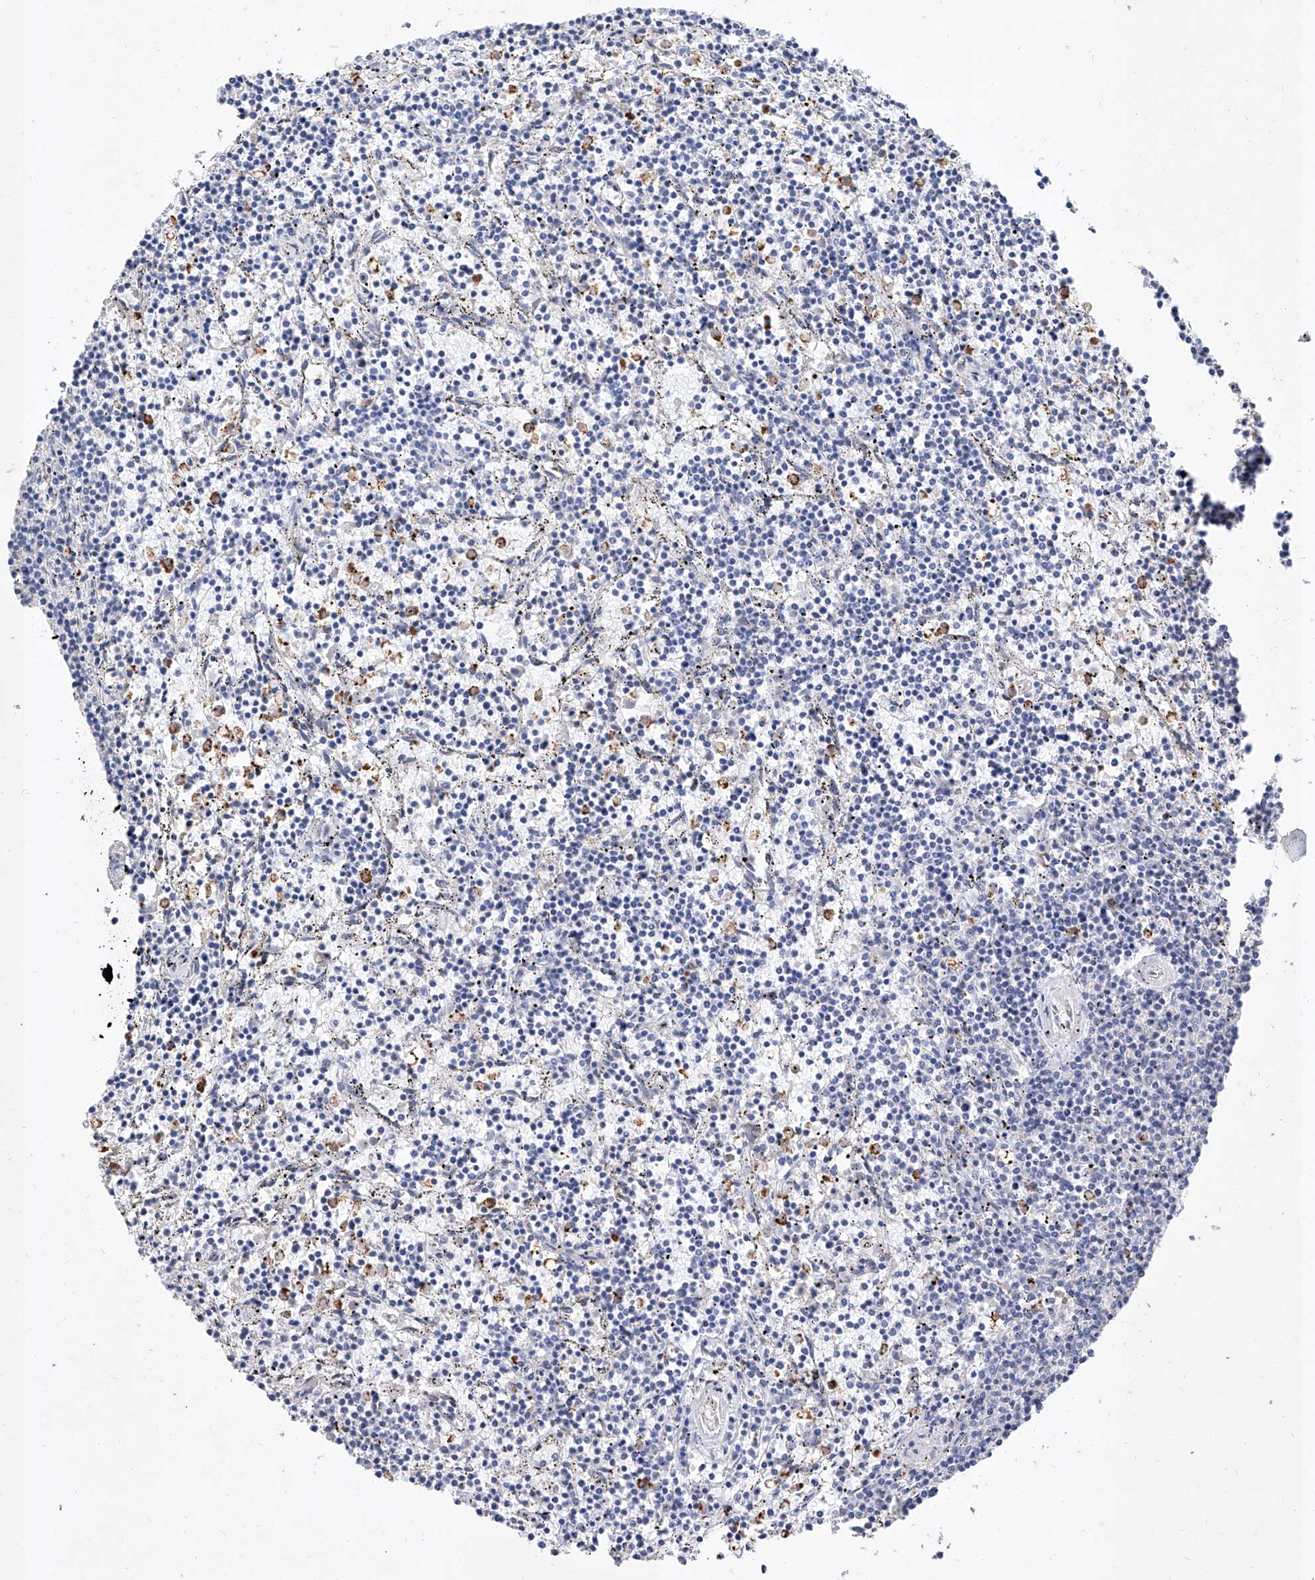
{"staining": {"intensity": "negative", "quantity": "none", "location": "none"}, "tissue": "lymphoma", "cell_type": "Tumor cells", "image_type": "cancer", "snomed": [{"axis": "morphology", "description": "Malignant lymphoma, non-Hodgkin's type, Low grade"}, {"axis": "topography", "description": "Spleen"}], "caption": "Tumor cells are negative for protein expression in human low-grade malignant lymphoma, non-Hodgkin's type.", "gene": "MFSD4B", "patient": {"sex": "female", "age": 50}}